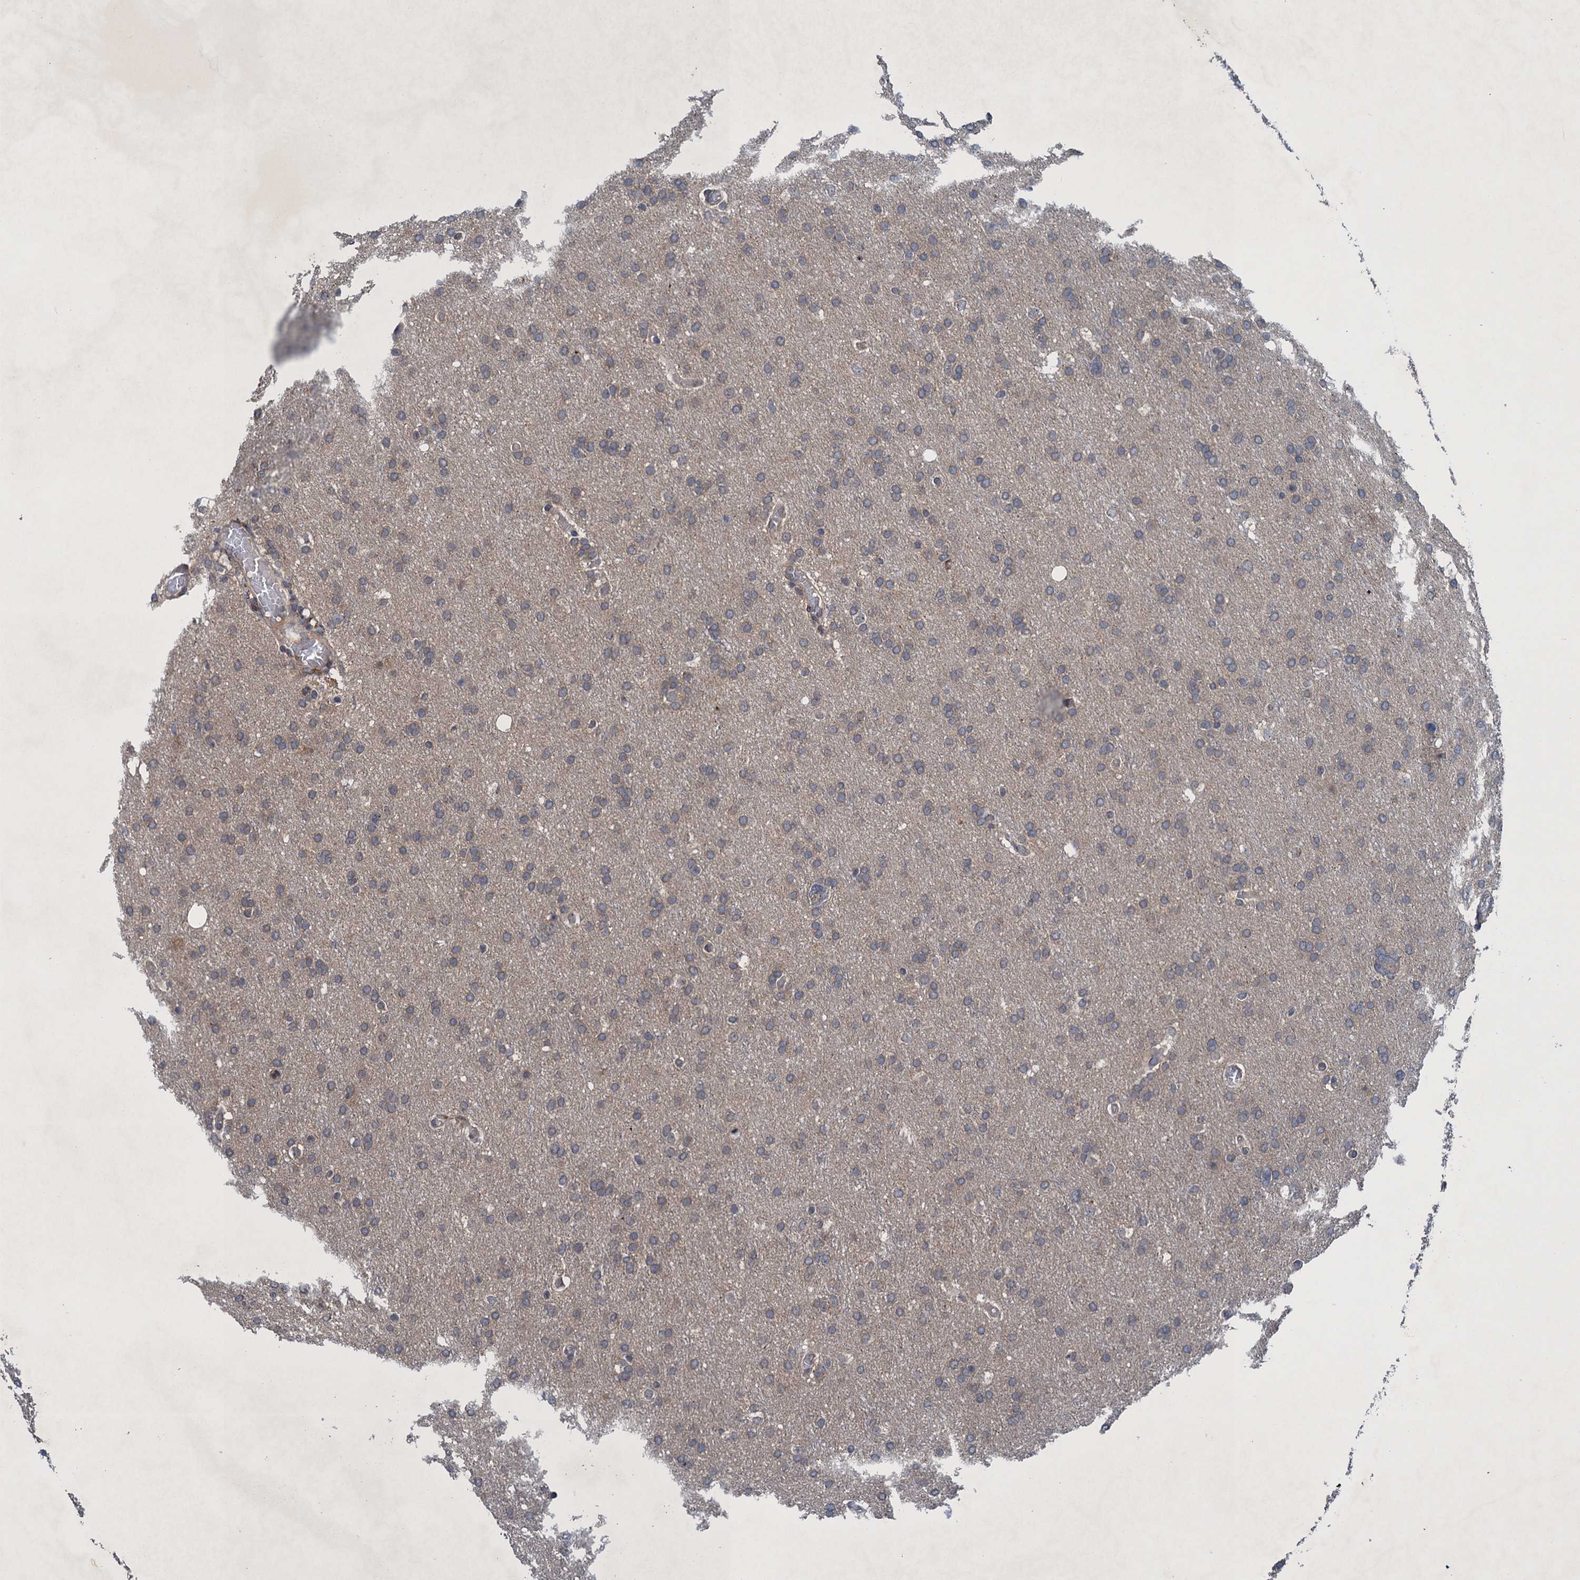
{"staining": {"intensity": "negative", "quantity": "none", "location": "none"}, "tissue": "glioma", "cell_type": "Tumor cells", "image_type": "cancer", "snomed": [{"axis": "morphology", "description": "Glioma, malignant, High grade"}, {"axis": "topography", "description": "Cerebral cortex"}], "caption": "A high-resolution image shows immunohistochemistry staining of malignant high-grade glioma, which reveals no significant staining in tumor cells.", "gene": "RNF165", "patient": {"sex": "female", "age": 36}}